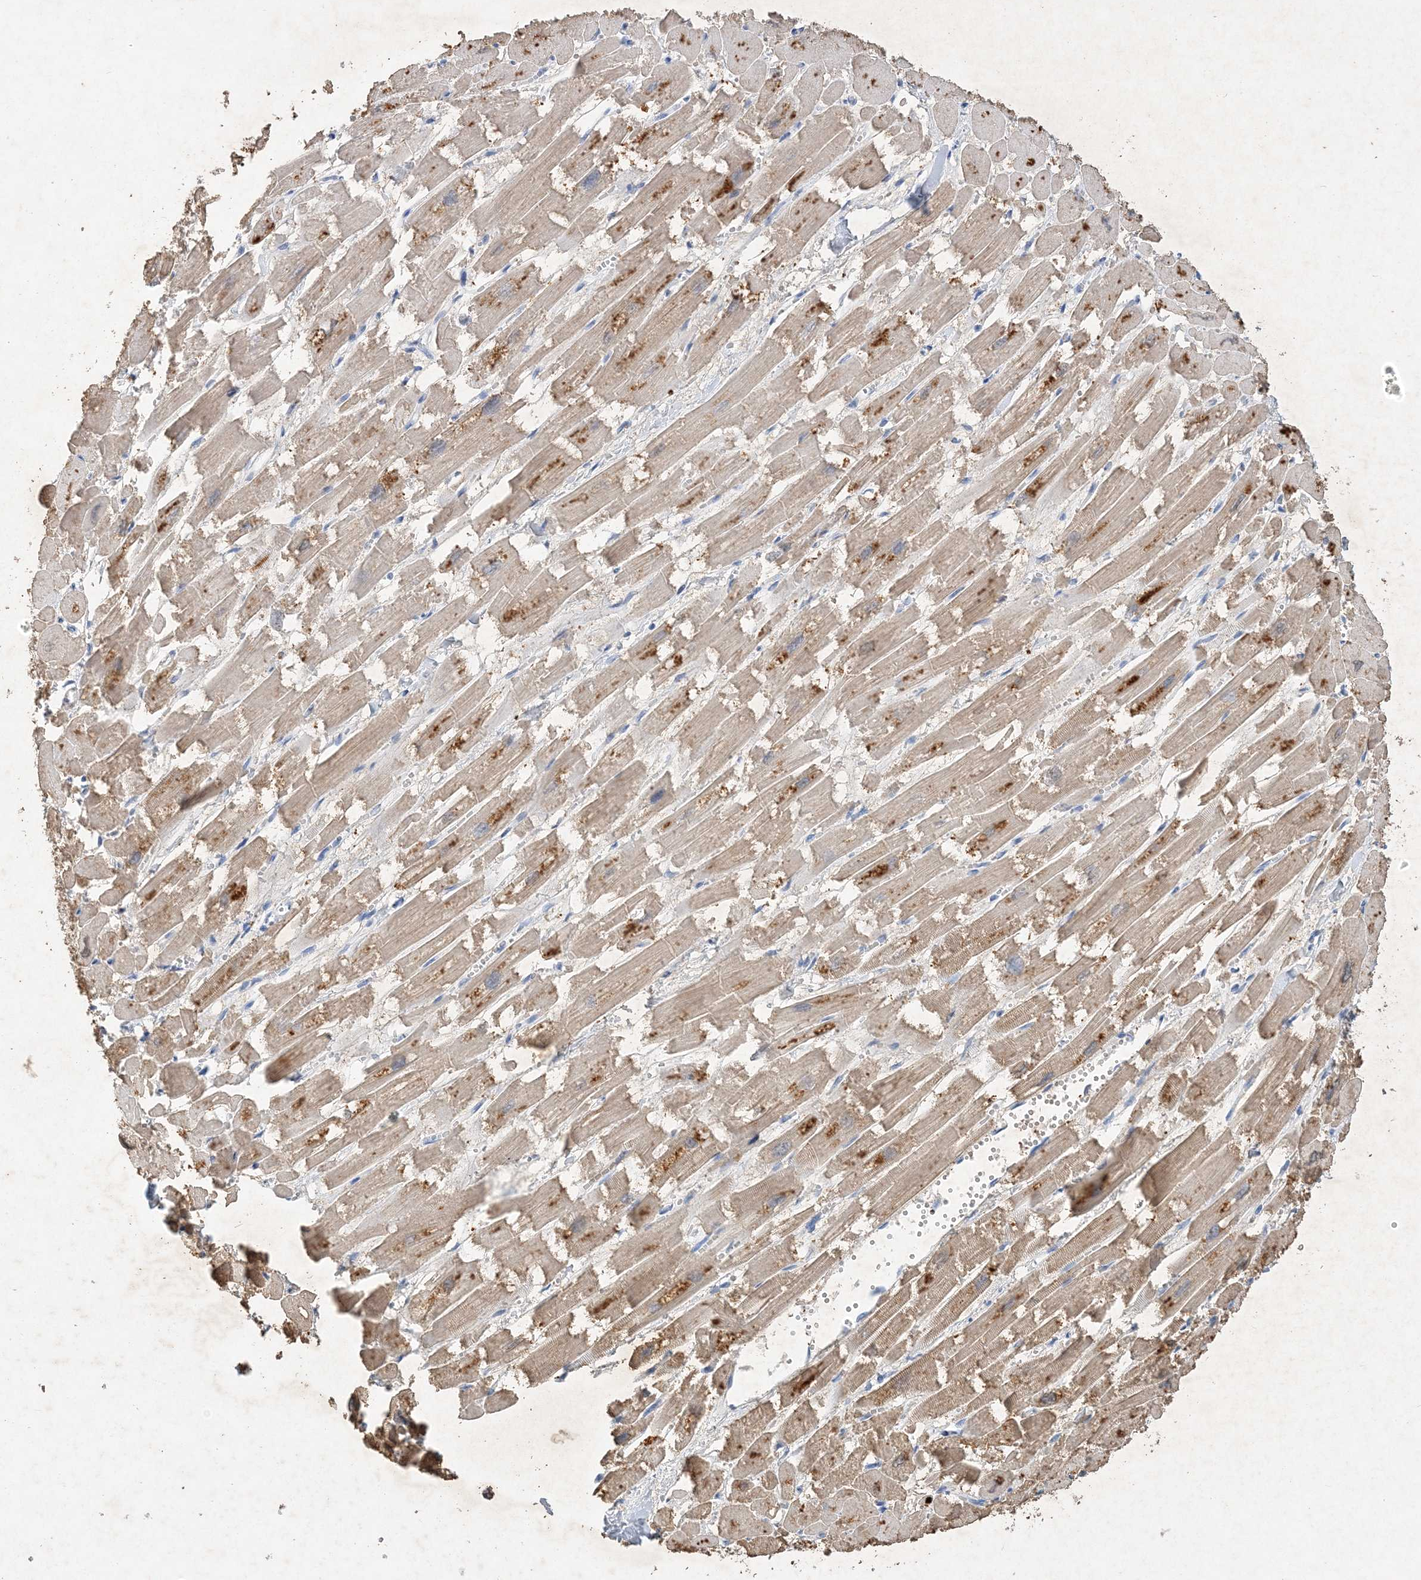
{"staining": {"intensity": "moderate", "quantity": ">75%", "location": "cytoplasmic/membranous"}, "tissue": "heart muscle", "cell_type": "Cardiomyocytes", "image_type": "normal", "snomed": [{"axis": "morphology", "description": "Normal tissue, NOS"}, {"axis": "topography", "description": "Heart"}], "caption": "Moderate cytoplasmic/membranous staining for a protein is seen in approximately >75% of cardiomyocytes of normal heart muscle using immunohistochemistry (IHC).", "gene": "C11orf58", "patient": {"sex": "male", "age": 54}}